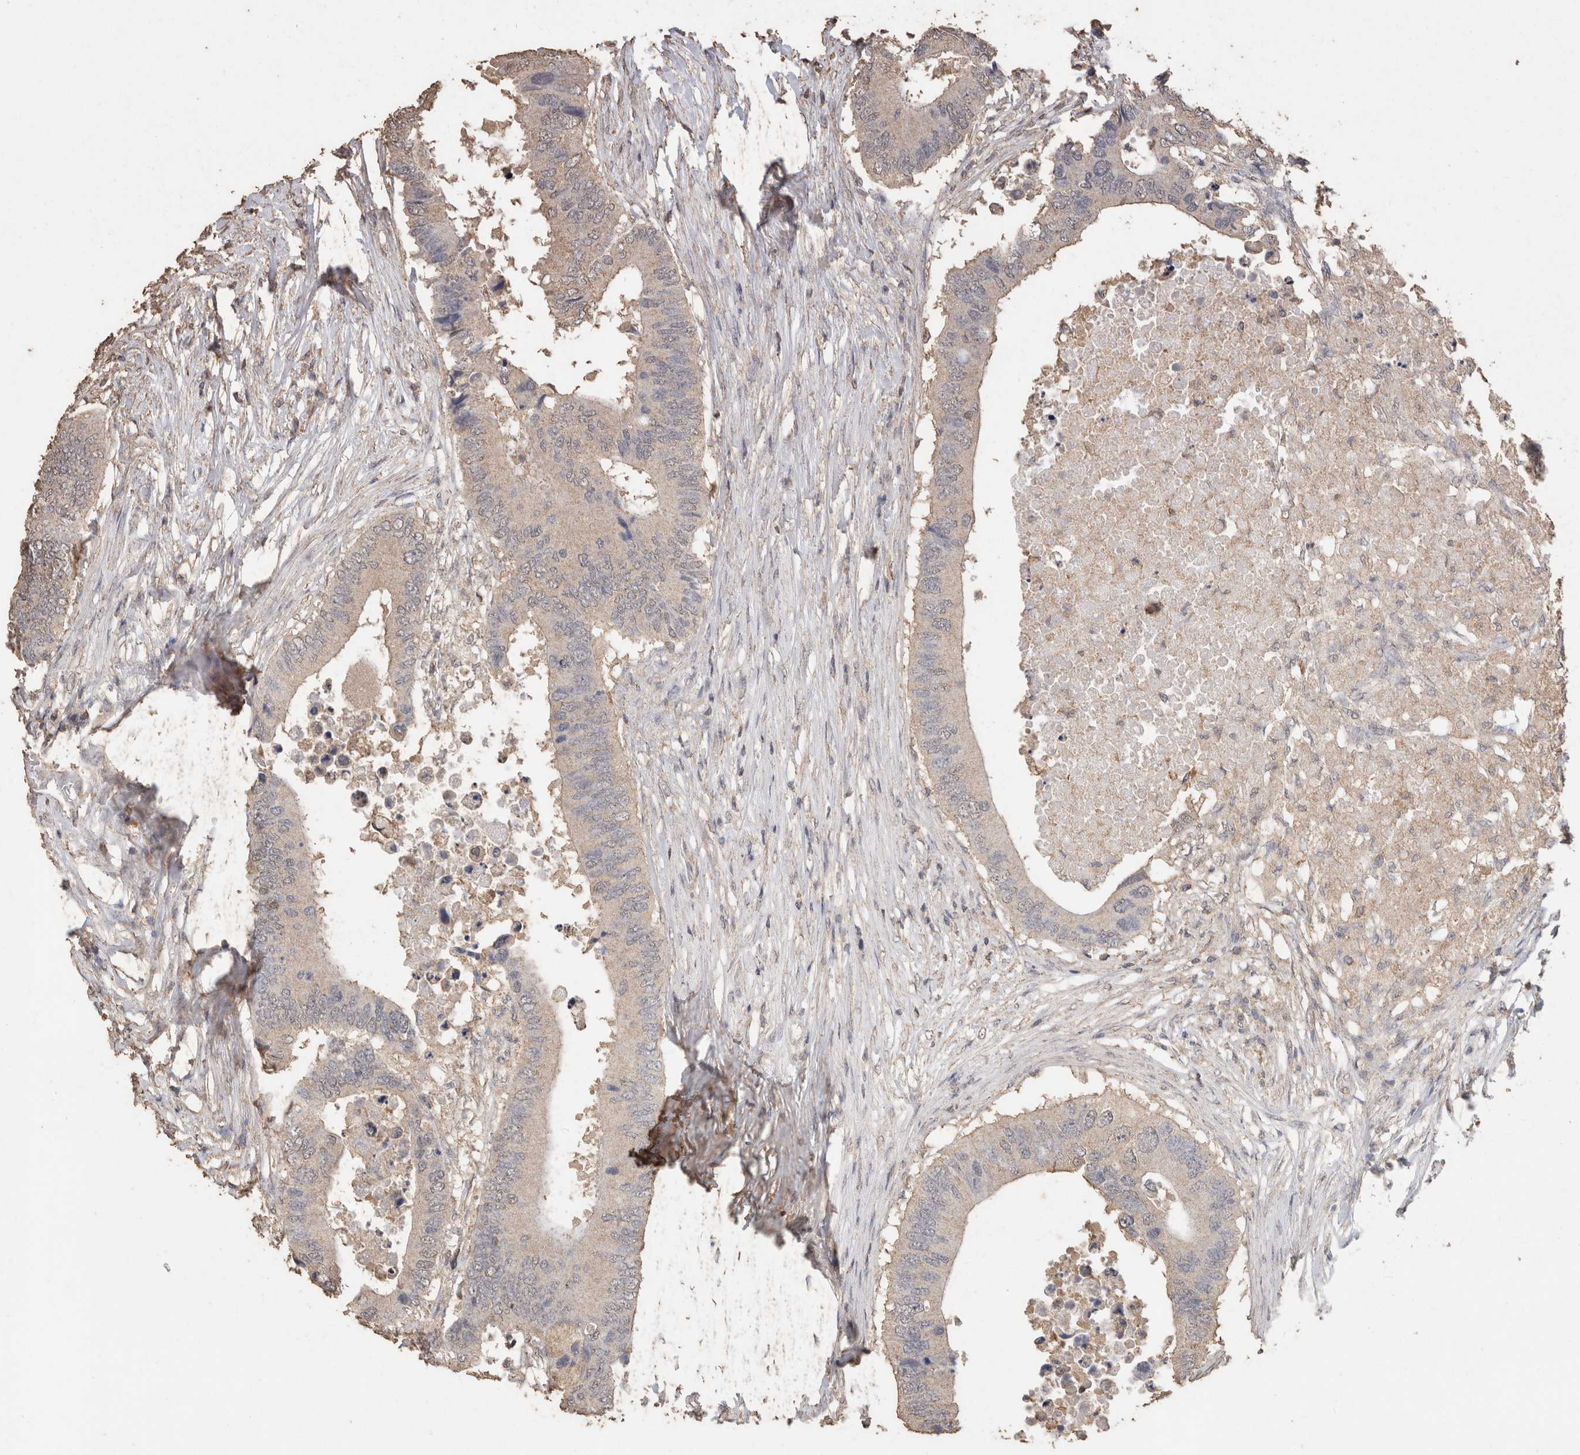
{"staining": {"intensity": "negative", "quantity": "none", "location": "none"}, "tissue": "colorectal cancer", "cell_type": "Tumor cells", "image_type": "cancer", "snomed": [{"axis": "morphology", "description": "Adenocarcinoma, NOS"}, {"axis": "topography", "description": "Colon"}], "caption": "Image shows no protein staining in tumor cells of adenocarcinoma (colorectal) tissue.", "gene": "CX3CL1", "patient": {"sex": "male", "age": 71}}